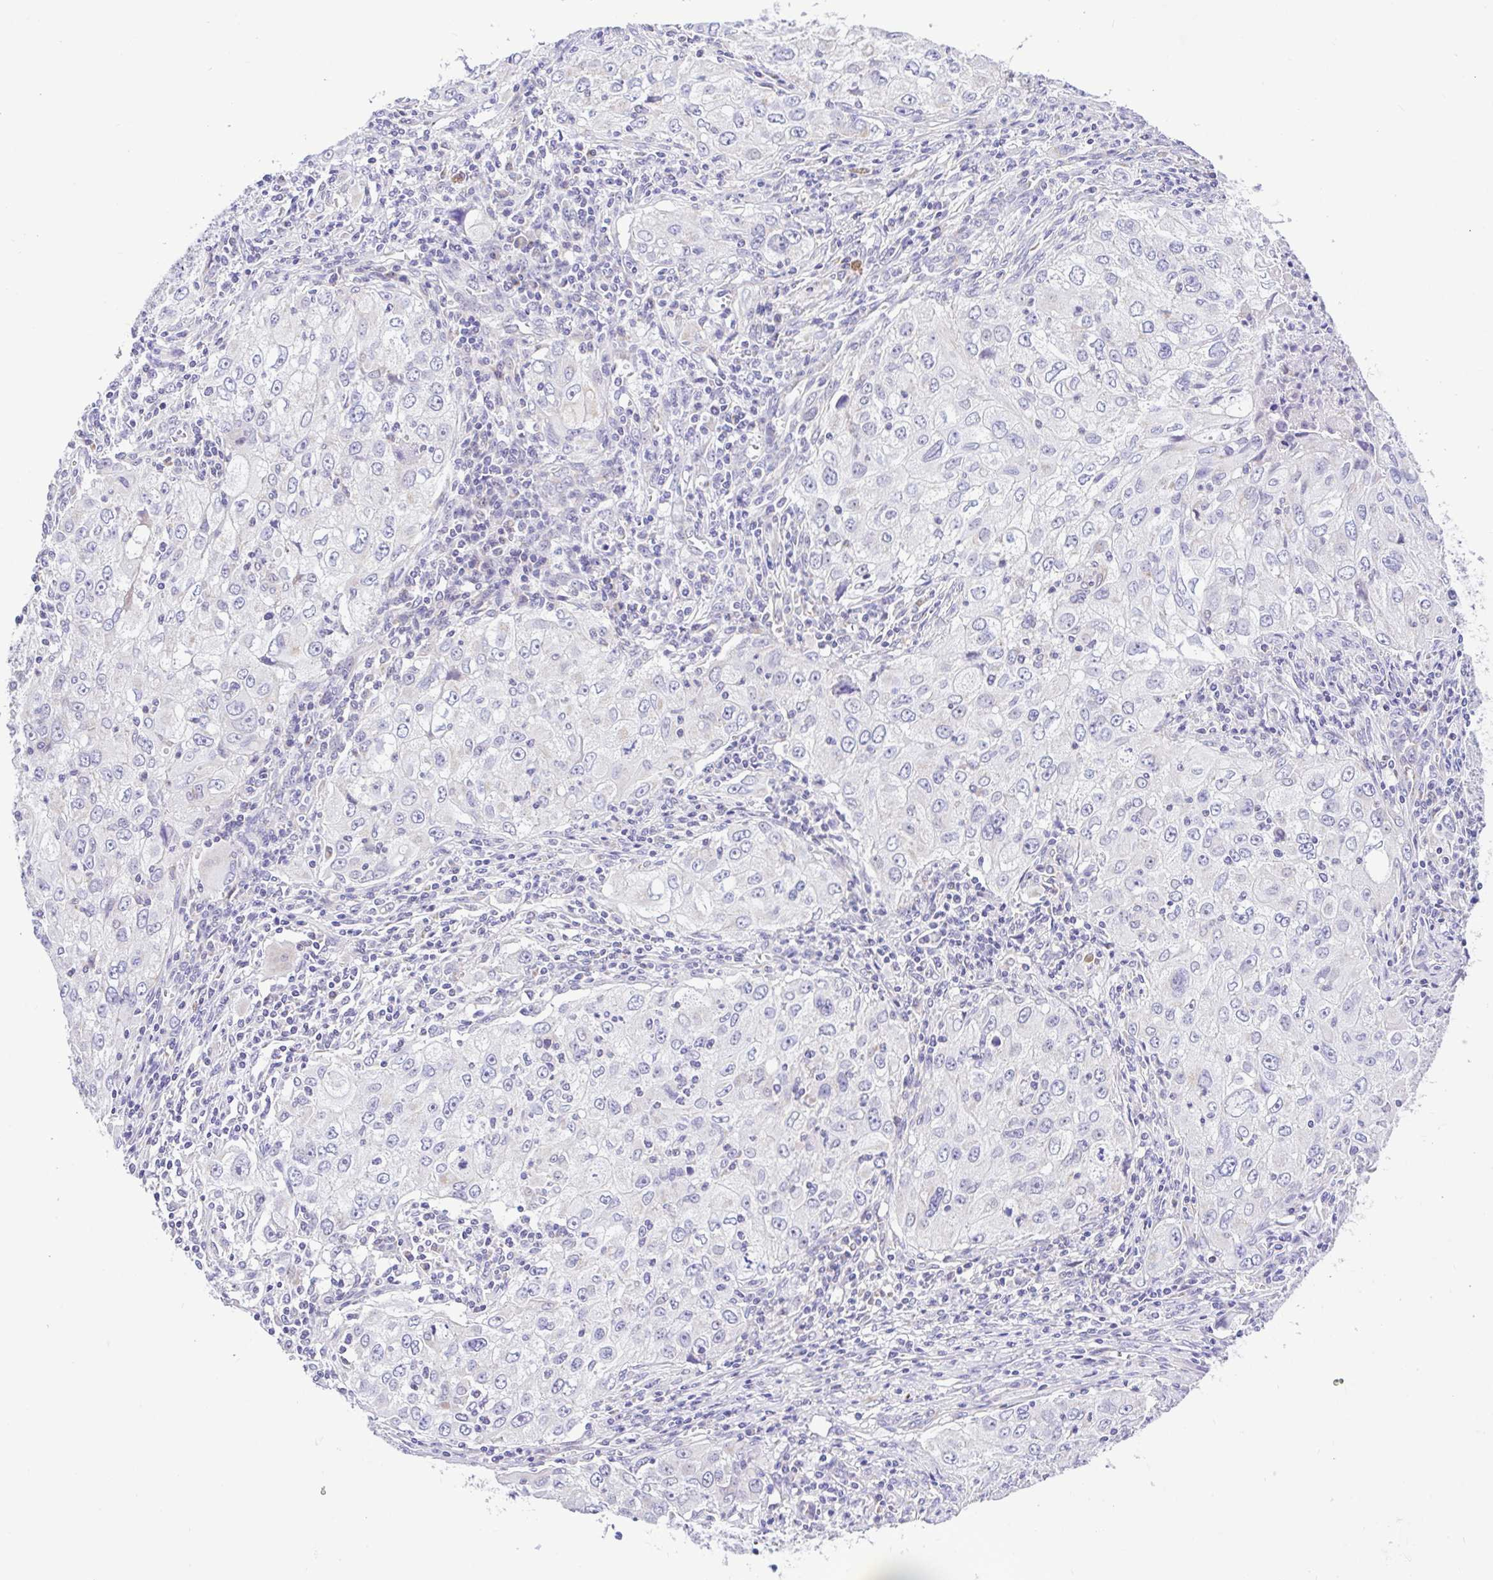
{"staining": {"intensity": "negative", "quantity": "none", "location": "none"}, "tissue": "lung cancer", "cell_type": "Tumor cells", "image_type": "cancer", "snomed": [{"axis": "morphology", "description": "Adenocarcinoma, NOS"}, {"axis": "morphology", "description": "Adenocarcinoma, metastatic, NOS"}, {"axis": "topography", "description": "Lymph node"}, {"axis": "topography", "description": "Lung"}], "caption": "This is an immunohistochemistry histopathology image of lung cancer. There is no staining in tumor cells.", "gene": "NDUFS2", "patient": {"sex": "female", "age": 42}}